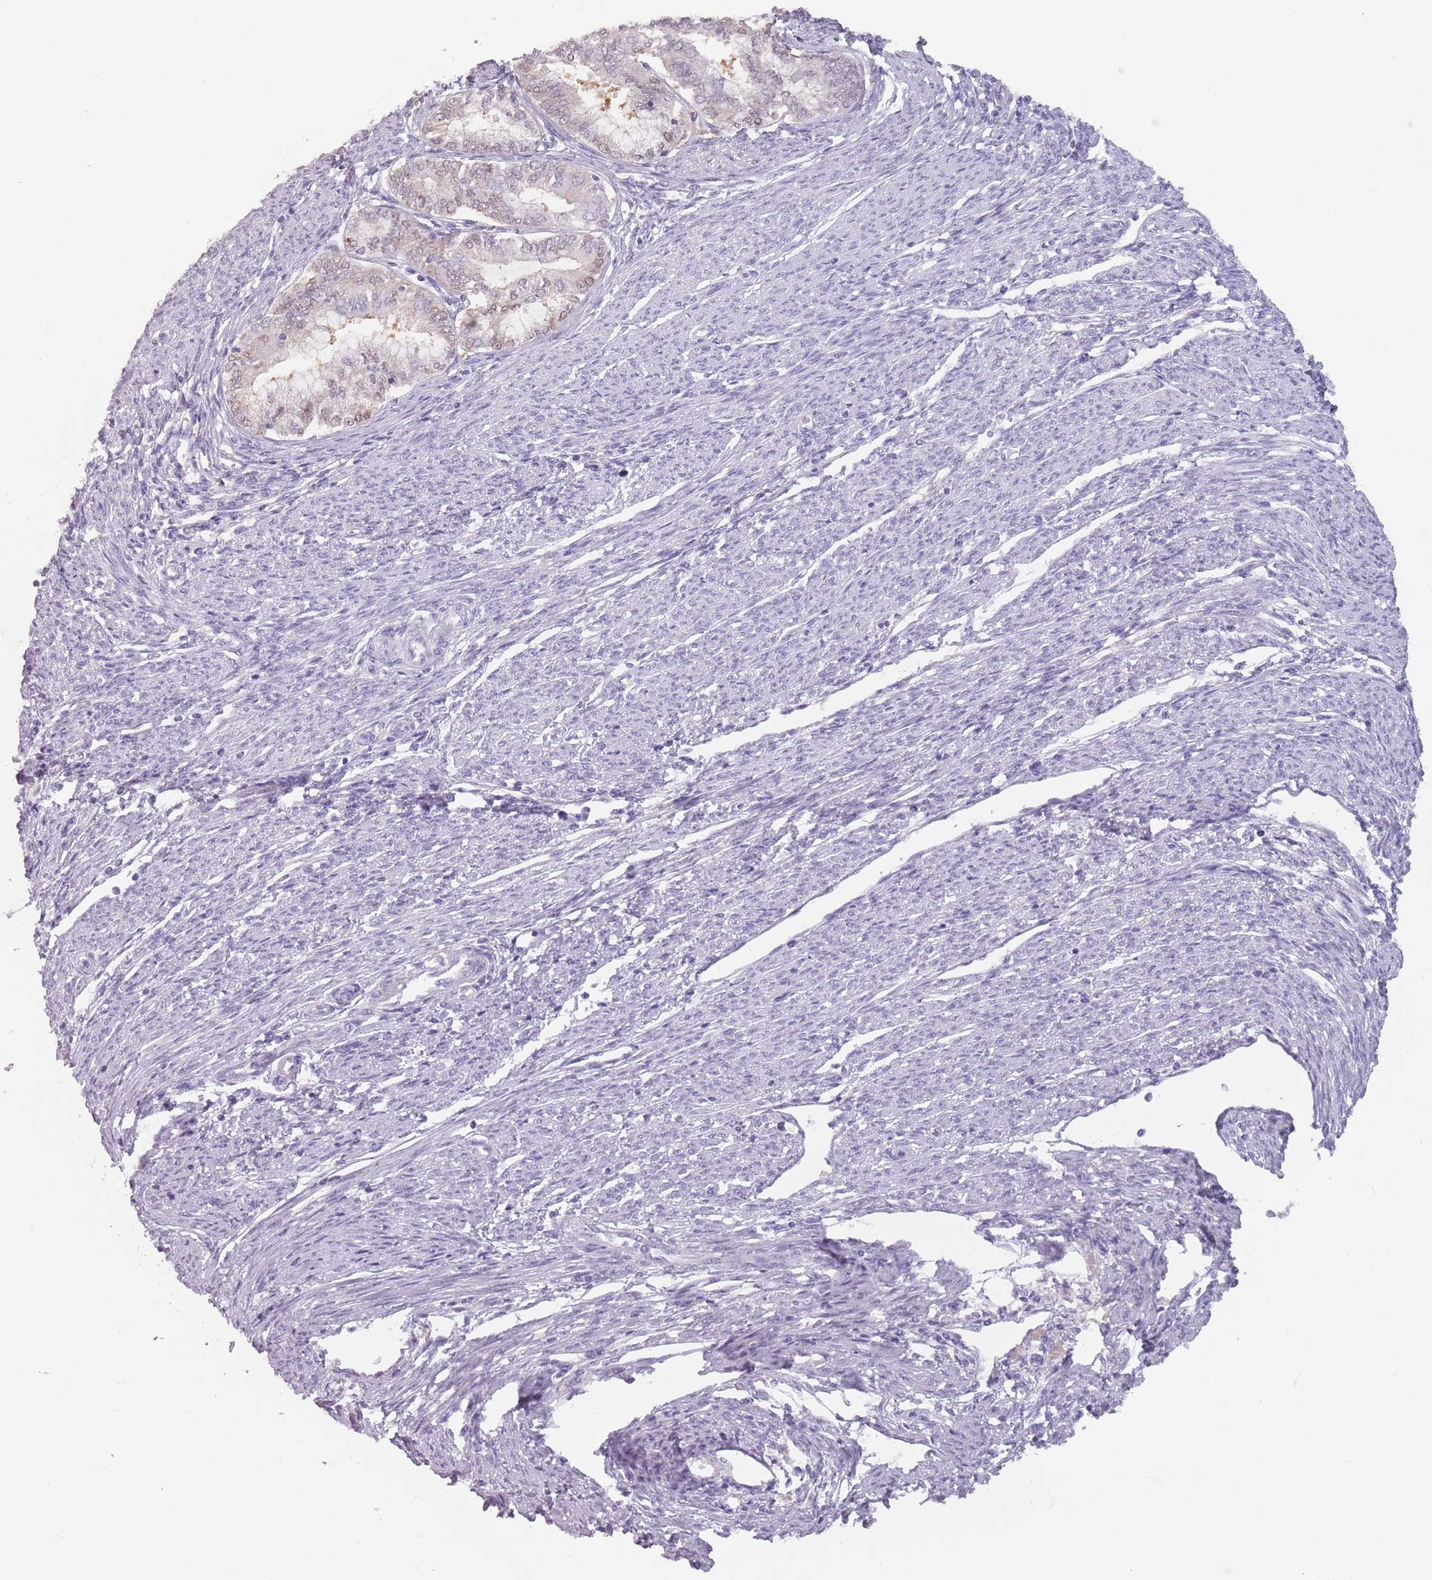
{"staining": {"intensity": "negative", "quantity": "none", "location": "none"}, "tissue": "endometrial cancer", "cell_type": "Tumor cells", "image_type": "cancer", "snomed": [{"axis": "morphology", "description": "Adenocarcinoma, NOS"}, {"axis": "topography", "description": "Endometrium"}], "caption": "Immunohistochemistry (IHC) micrograph of human endometrial adenocarcinoma stained for a protein (brown), which exhibits no positivity in tumor cells.", "gene": "CEP19", "patient": {"sex": "female", "age": 79}}